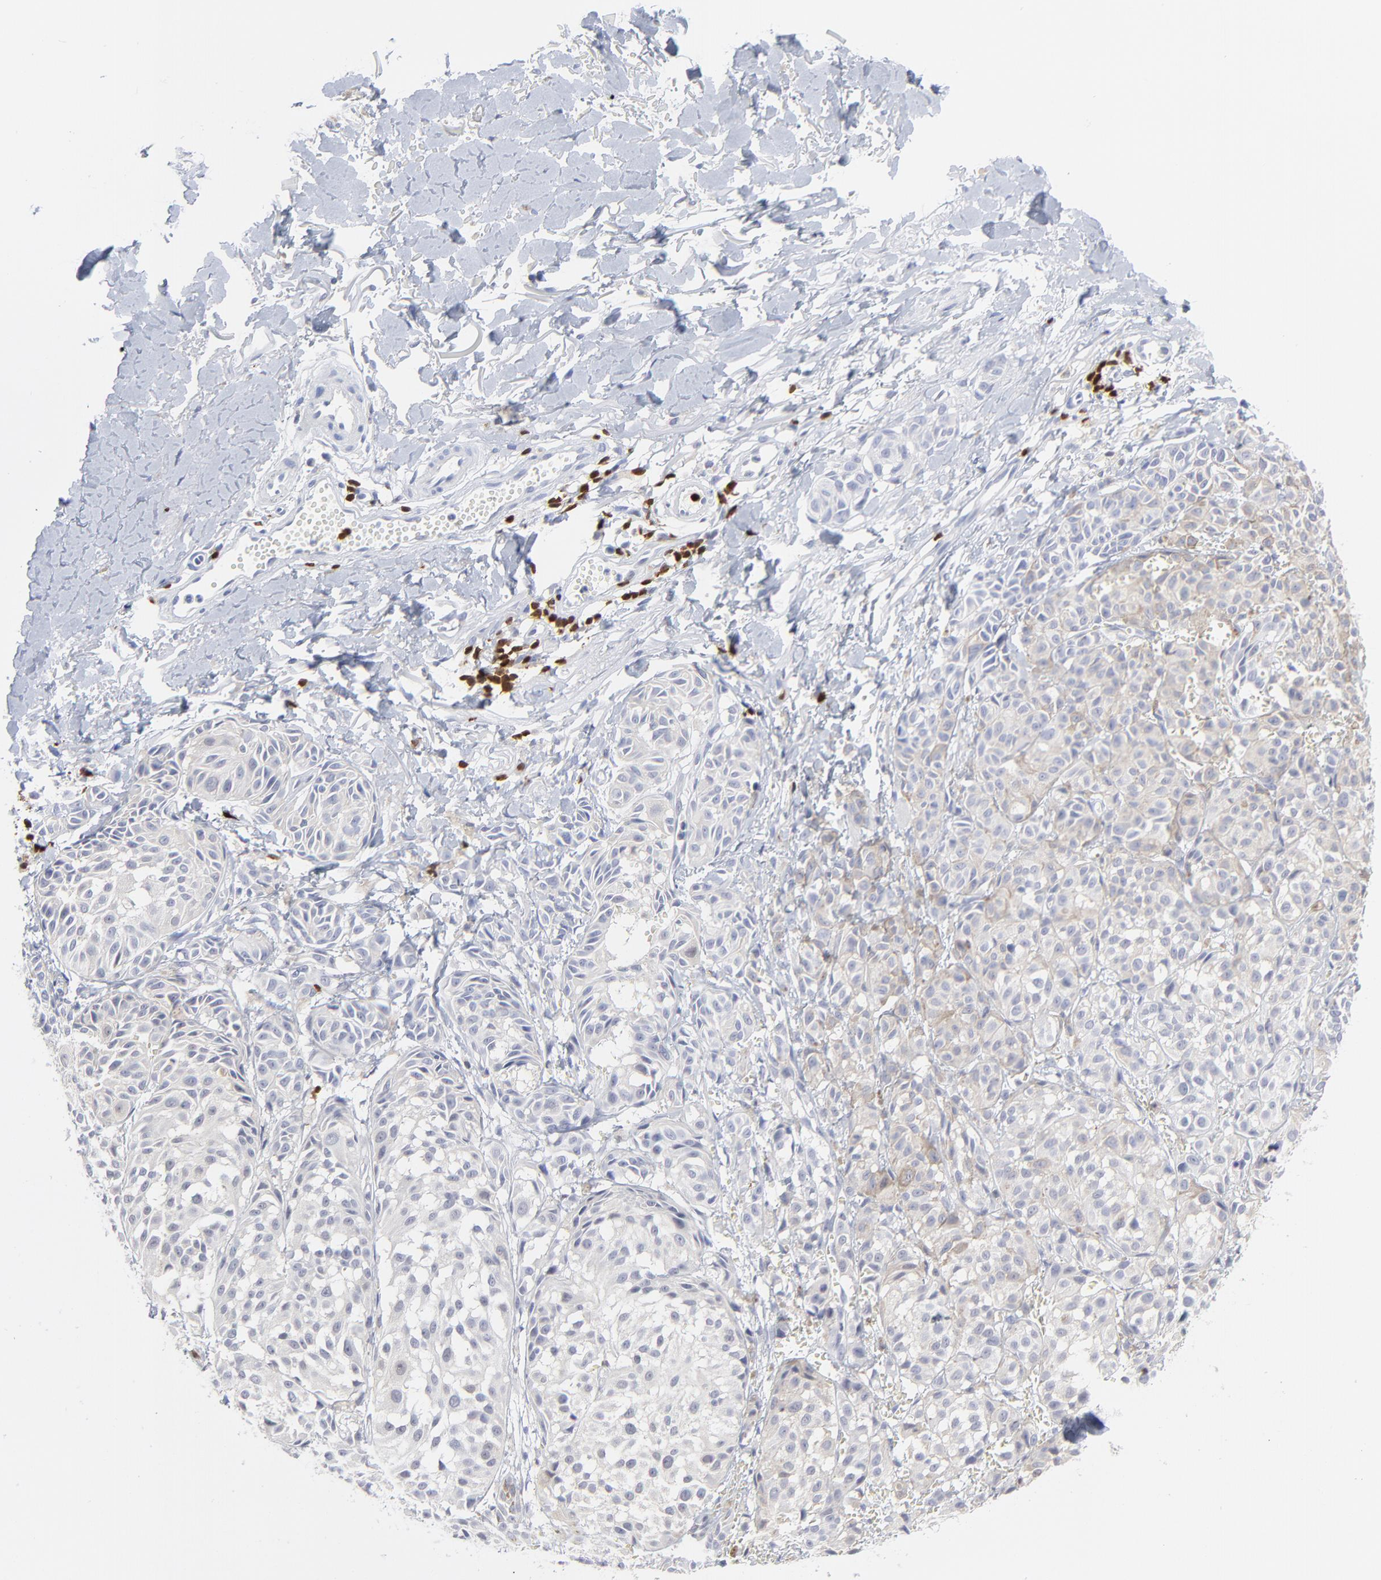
{"staining": {"intensity": "weak", "quantity": "25%-75%", "location": "cytoplasmic/membranous"}, "tissue": "melanoma", "cell_type": "Tumor cells", "image_type": "cancer", "snomed": [{"axis": "morphology", "description": "Malignant melanoma, NOS"}, {"axis": "topography", "description": "Skin"}], "caption": "Protein staining displays weak cytoplasmic/membranous staining in approximately 25%-75% of tumor cells in melanoma. (DAB (3,3'-diaminobenzidine) IHC with brightfield microscopy, high magnification).", "gene": "ZAP70", "patient": {"sex": "male", "age": 76}}